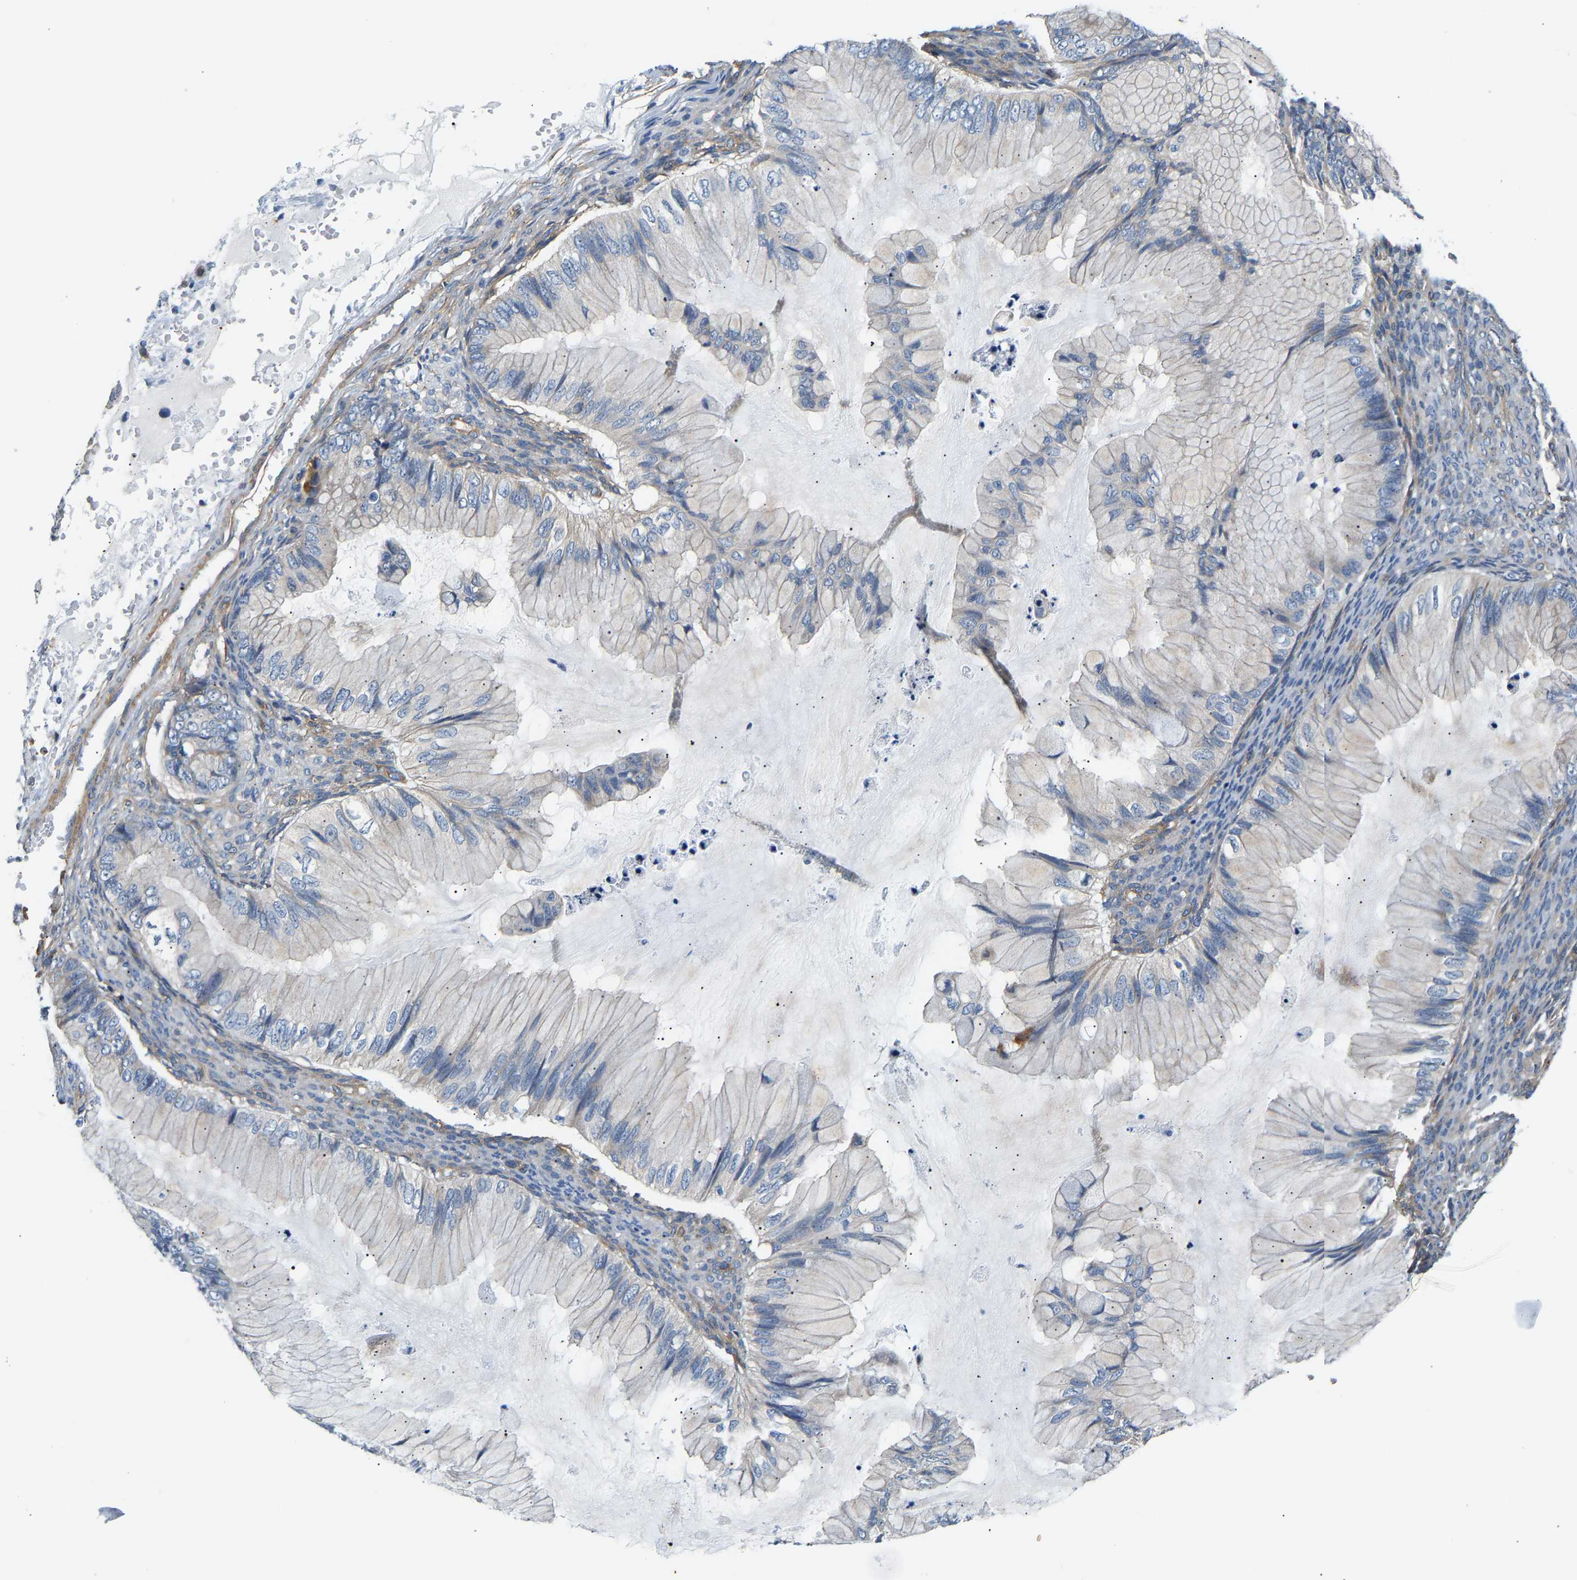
{"staining": {"intensity": "negative", "quantity": "none", "location": "none"}, "tissue": "ovarian cancer", "cell_type": "Tumor cells", "image_type": "cancer", "snomed": [{"axis": "morphology", "description": "Cystadenocarcinoma, mucinous, NOS"}, {"axis": "topography", "description": "Ovary"}], "caption": "High power microscopy histopathology image of an immunohistochemistry photomicrograph of ovarian cancer (mucinous cystadenocarcinoma), revealing no significant positivity in tumor cells.", "gene": "PAWR", "patient": {"sex": "female", "age": 36}}